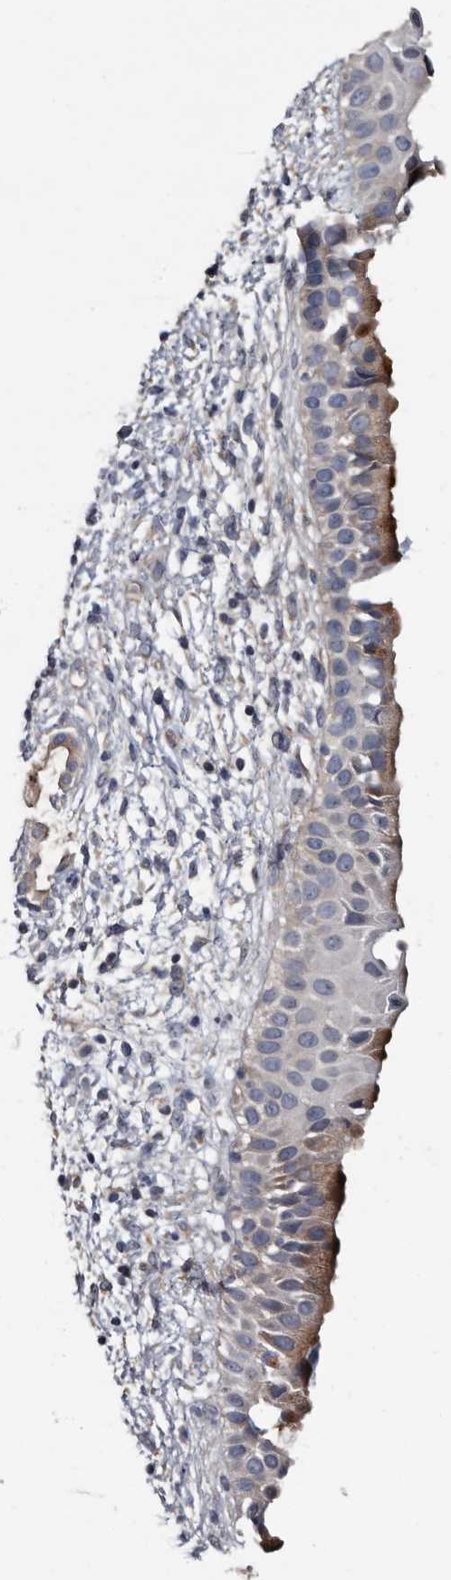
{"staining": {"intensity": "moderate", "quantity": ">75%", "location": "cytoplasmic/membranous"}, "tissue": "nasopharynx", "cell_type": "Respiratory epithelial cells", "image_type": "normal", "snomed": [{"axis": "morphology", "description": "Normal tissue, NOS"}, {"axis": "topography", "description": "Nasopharynx"}], "caption": "IHC staining of normal nasopharynx, which demonstrates medium levels of moderate cytoplasmic/membranous expression in approximately >75% of respiratory epithelial cells indicating moderate cytoplasmic/membranous protein positivity. The staining was performed using DAB (3,3'-diaminobenzidine) (brown) for protein detection and nuclei were counterstained in hematoxylin (blue).", "gene": "IARS1", "patient": {"sex": "male", "age": 22}}